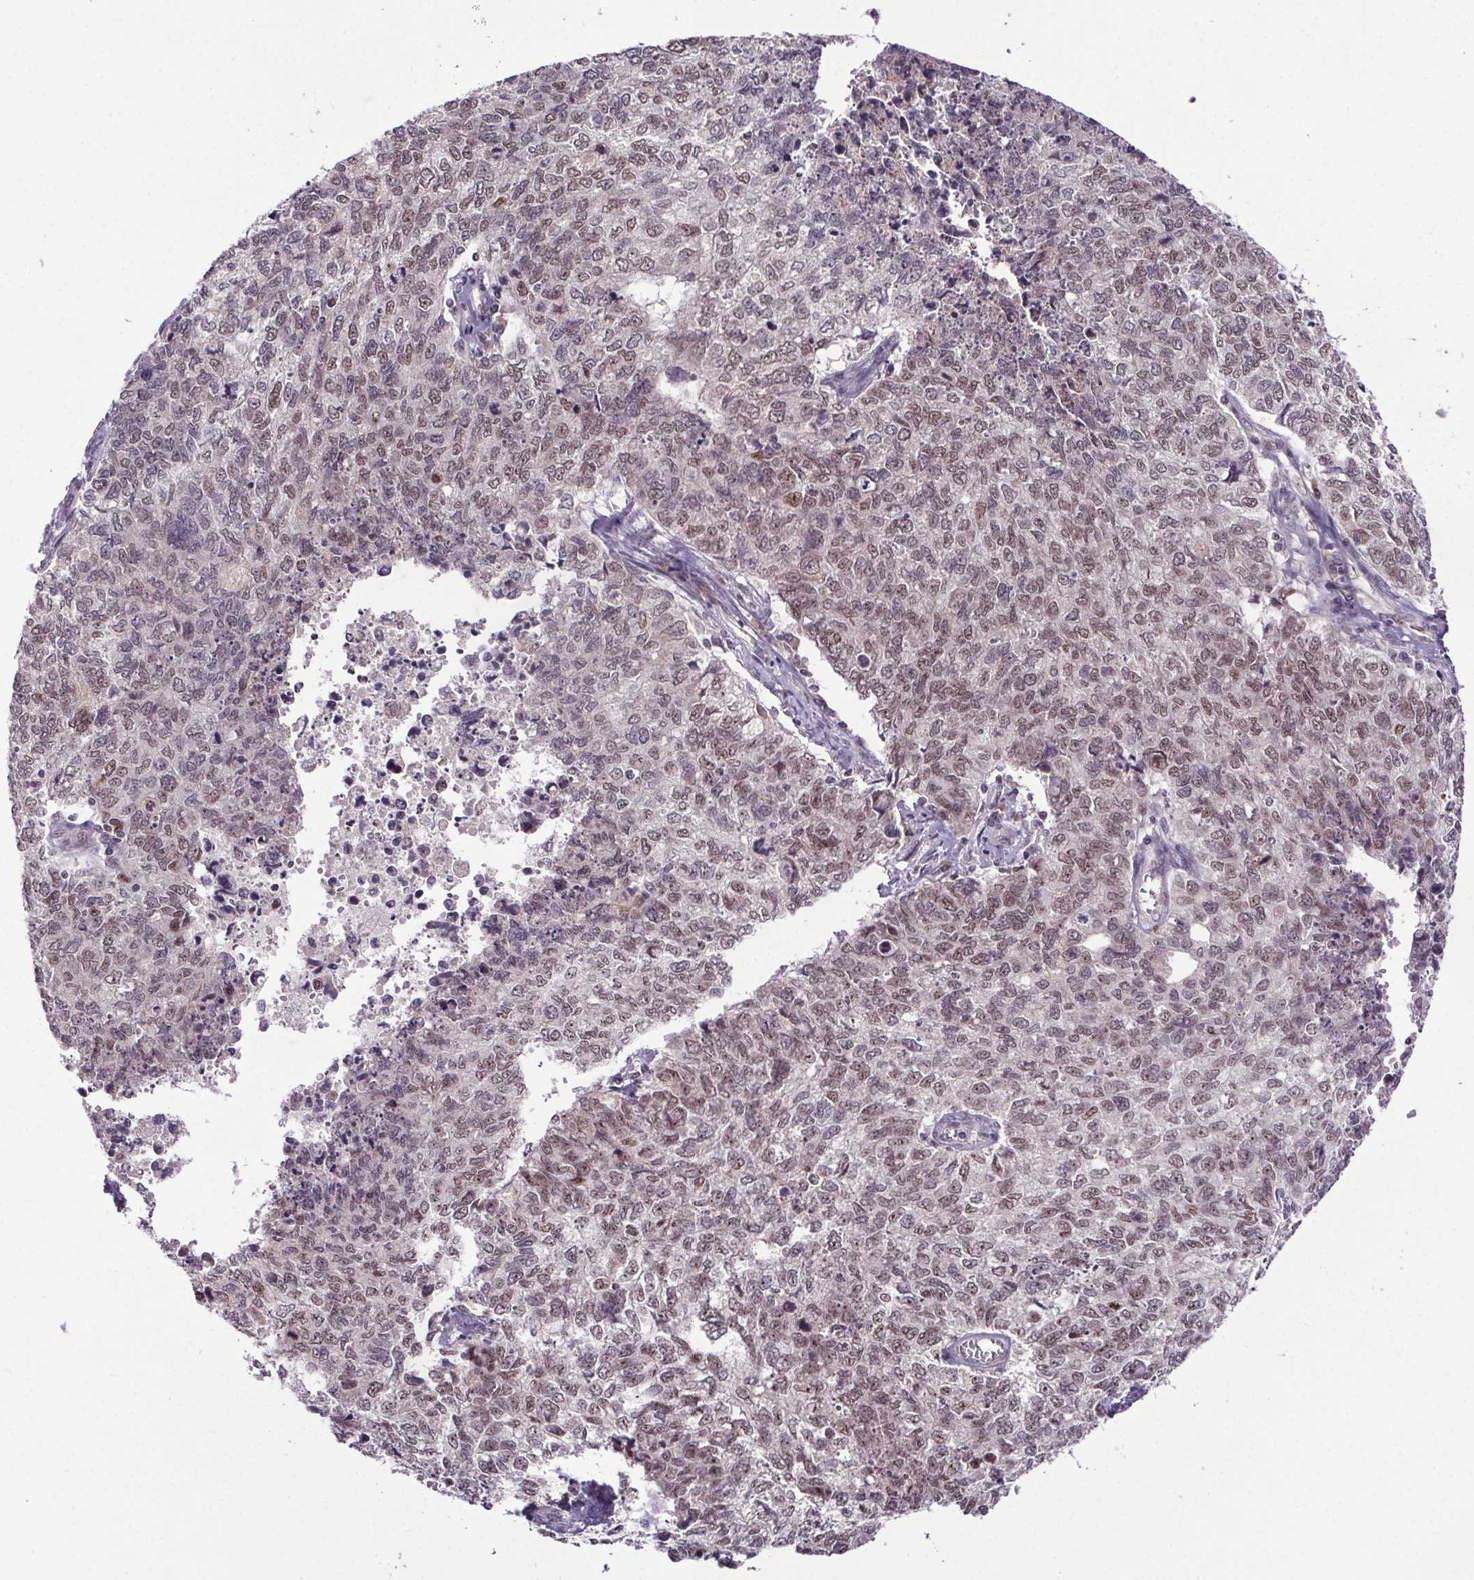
{"staining": {"intensity": "weak", "quantity": "25%-75%", "location": "nuclear"}, "tissue": "cervical cancer", "cell_type": "Tumor cells", "image_type": "cancer", "snomed": [{"axis": "morphology", "description": "Adenocarcinoma, NOS"}, {"axis": "topography", "description": "Cervix"}], "caption": "Cervical cancer was stained to show a protein in brown. There is low levels of weak nuclear expression in about 25%-75% of tumor cells.", "gene": "ATMIN", "patient": {"sex": "female", "age": 63}}